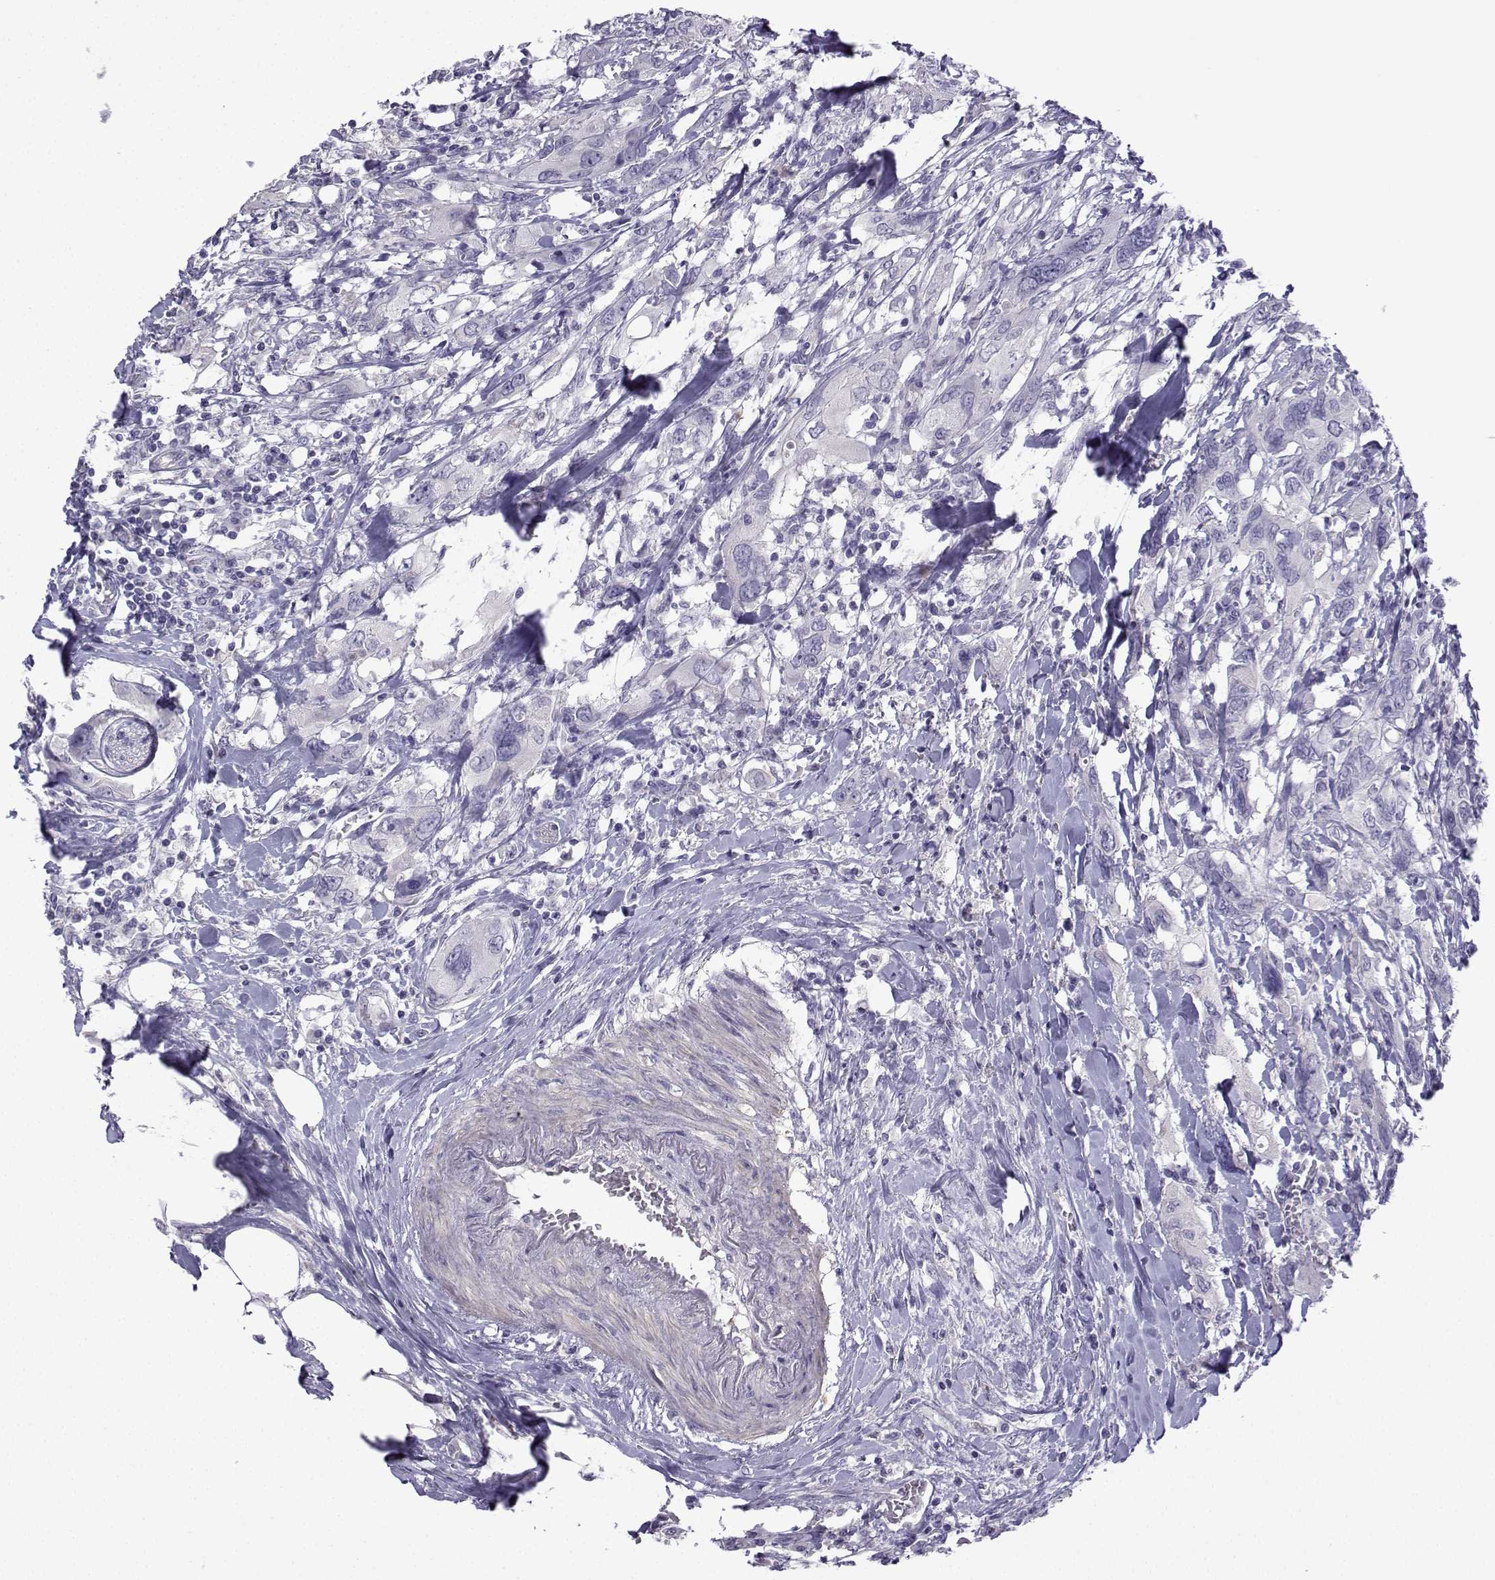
{"staining": {"intensity": "negative", "quantity": "none", "location": "none"}, "tissue": "urothelial cancer", "cell_type": "Tumor cells", "image_type": "cancer", "snomed": [{"axis": "morphology", "description": "Urothelial carcinoma, NOS"}, {"axis": "morphology", "description": "Urothelial carcinoma, High grade"}, {"axis": "topography", "description": "Urinary bladder"}], "caption": "There is no significant staining in tumor cells of high-grade urothelial carcinoma.", "gene": "SPACA7", "patient": {"sex": "male", "age": 63}}